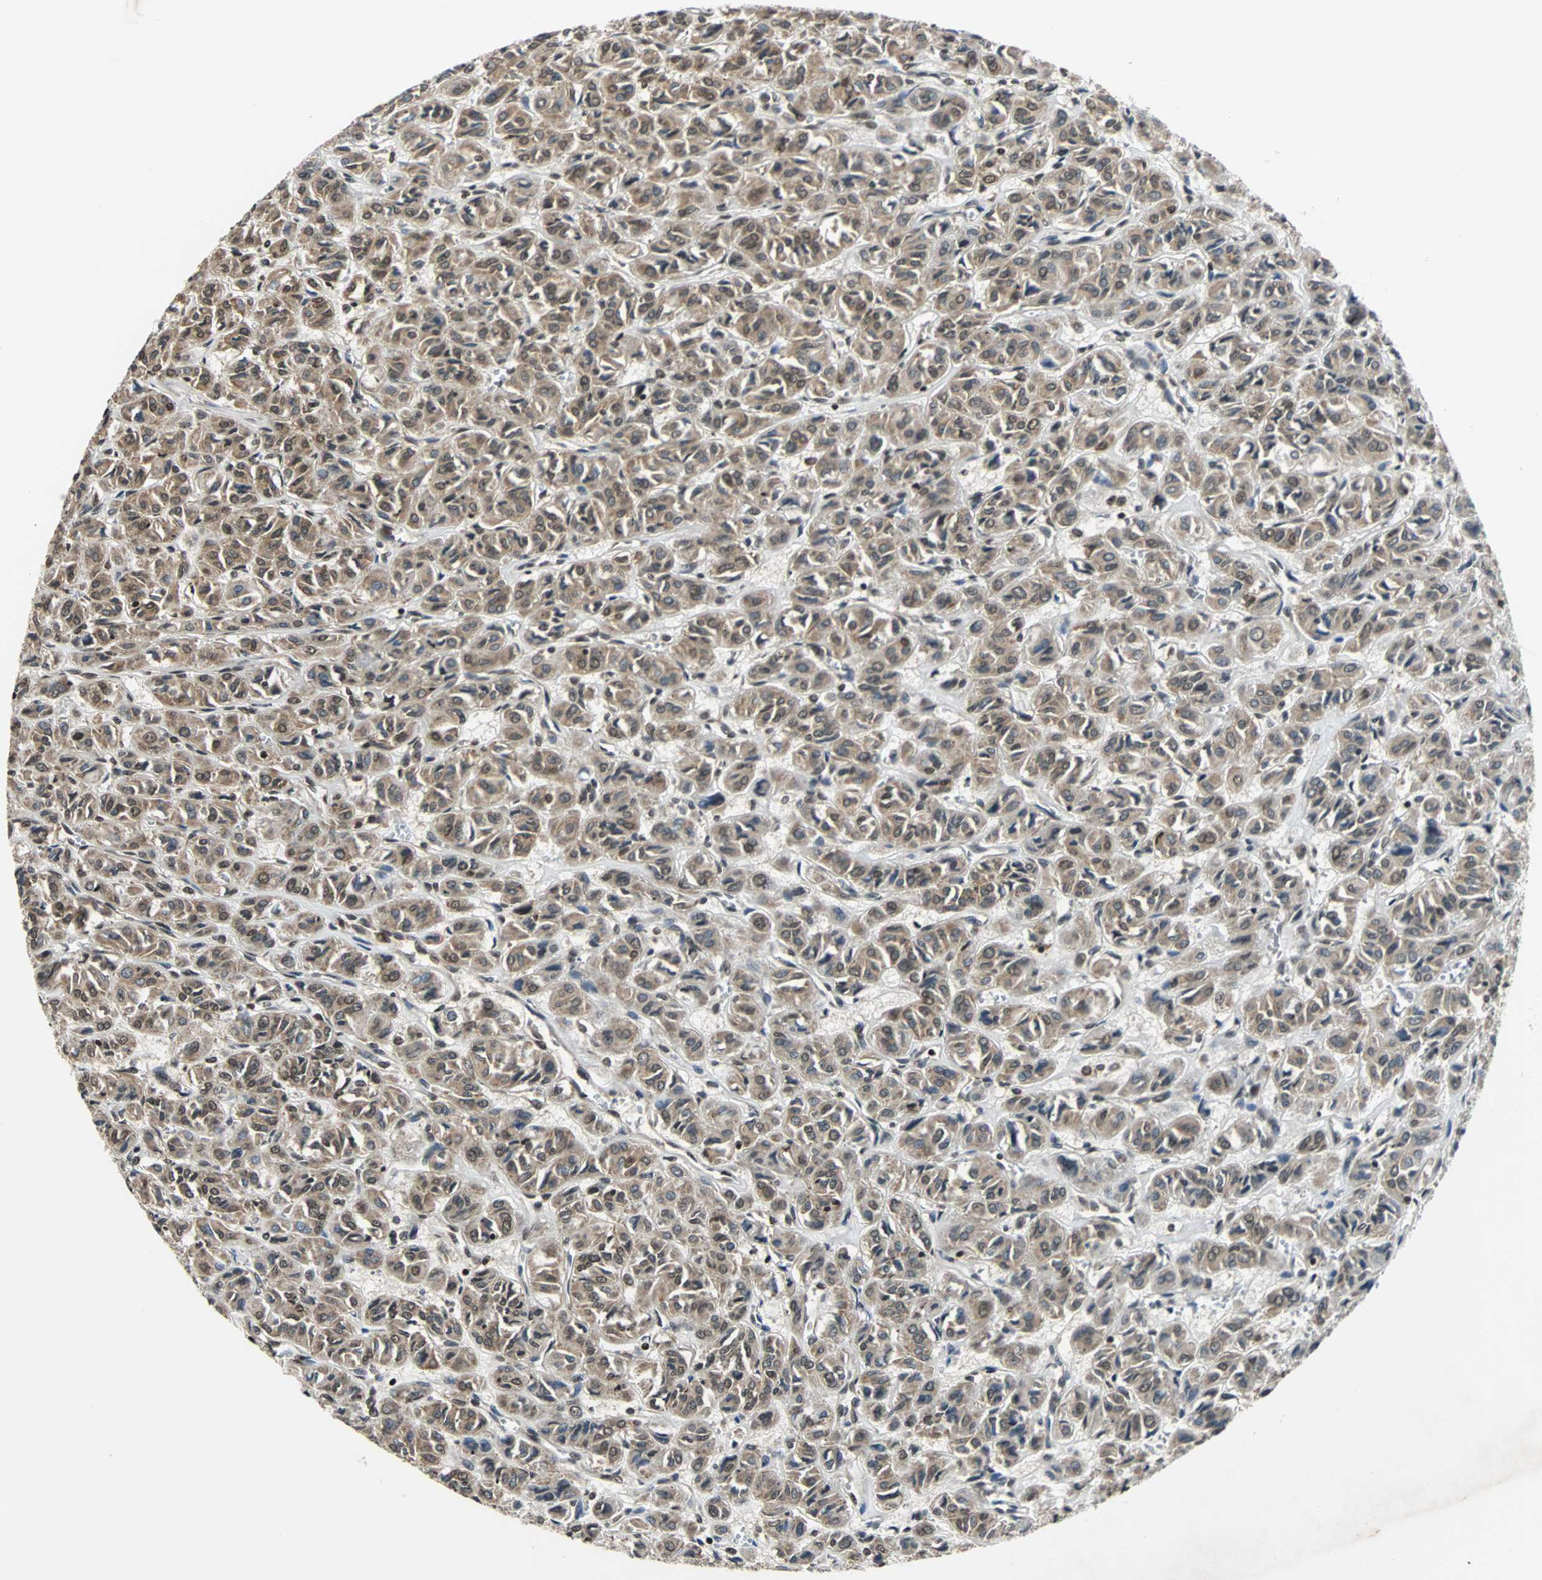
{"staining": {"intensity": "moderate", "quantity": ">75%", "location": "cytoplasmic/membranous,nuclear"}, "tissue": "thyroid cancer", "cell_type": "Tumor cells", "image_type": "cancer", "snomed": [{"axis": "morphology", "description": "Follicular adenoma carcinoma, NOS"}, {"axis": "topography", "description": "Thyroid gland"}], "caption": "The histopathology image exhibits staining of thyroid cancer (follicular adenoma carcinoma), revealing moderate cytoplasmic/membranous and nuclear protein staining (brown color) within tumor cells. (IHC, brightfield microscopy, high magnification).", "gene": "REST", "patient": {"sex": "female", "age": 71}}